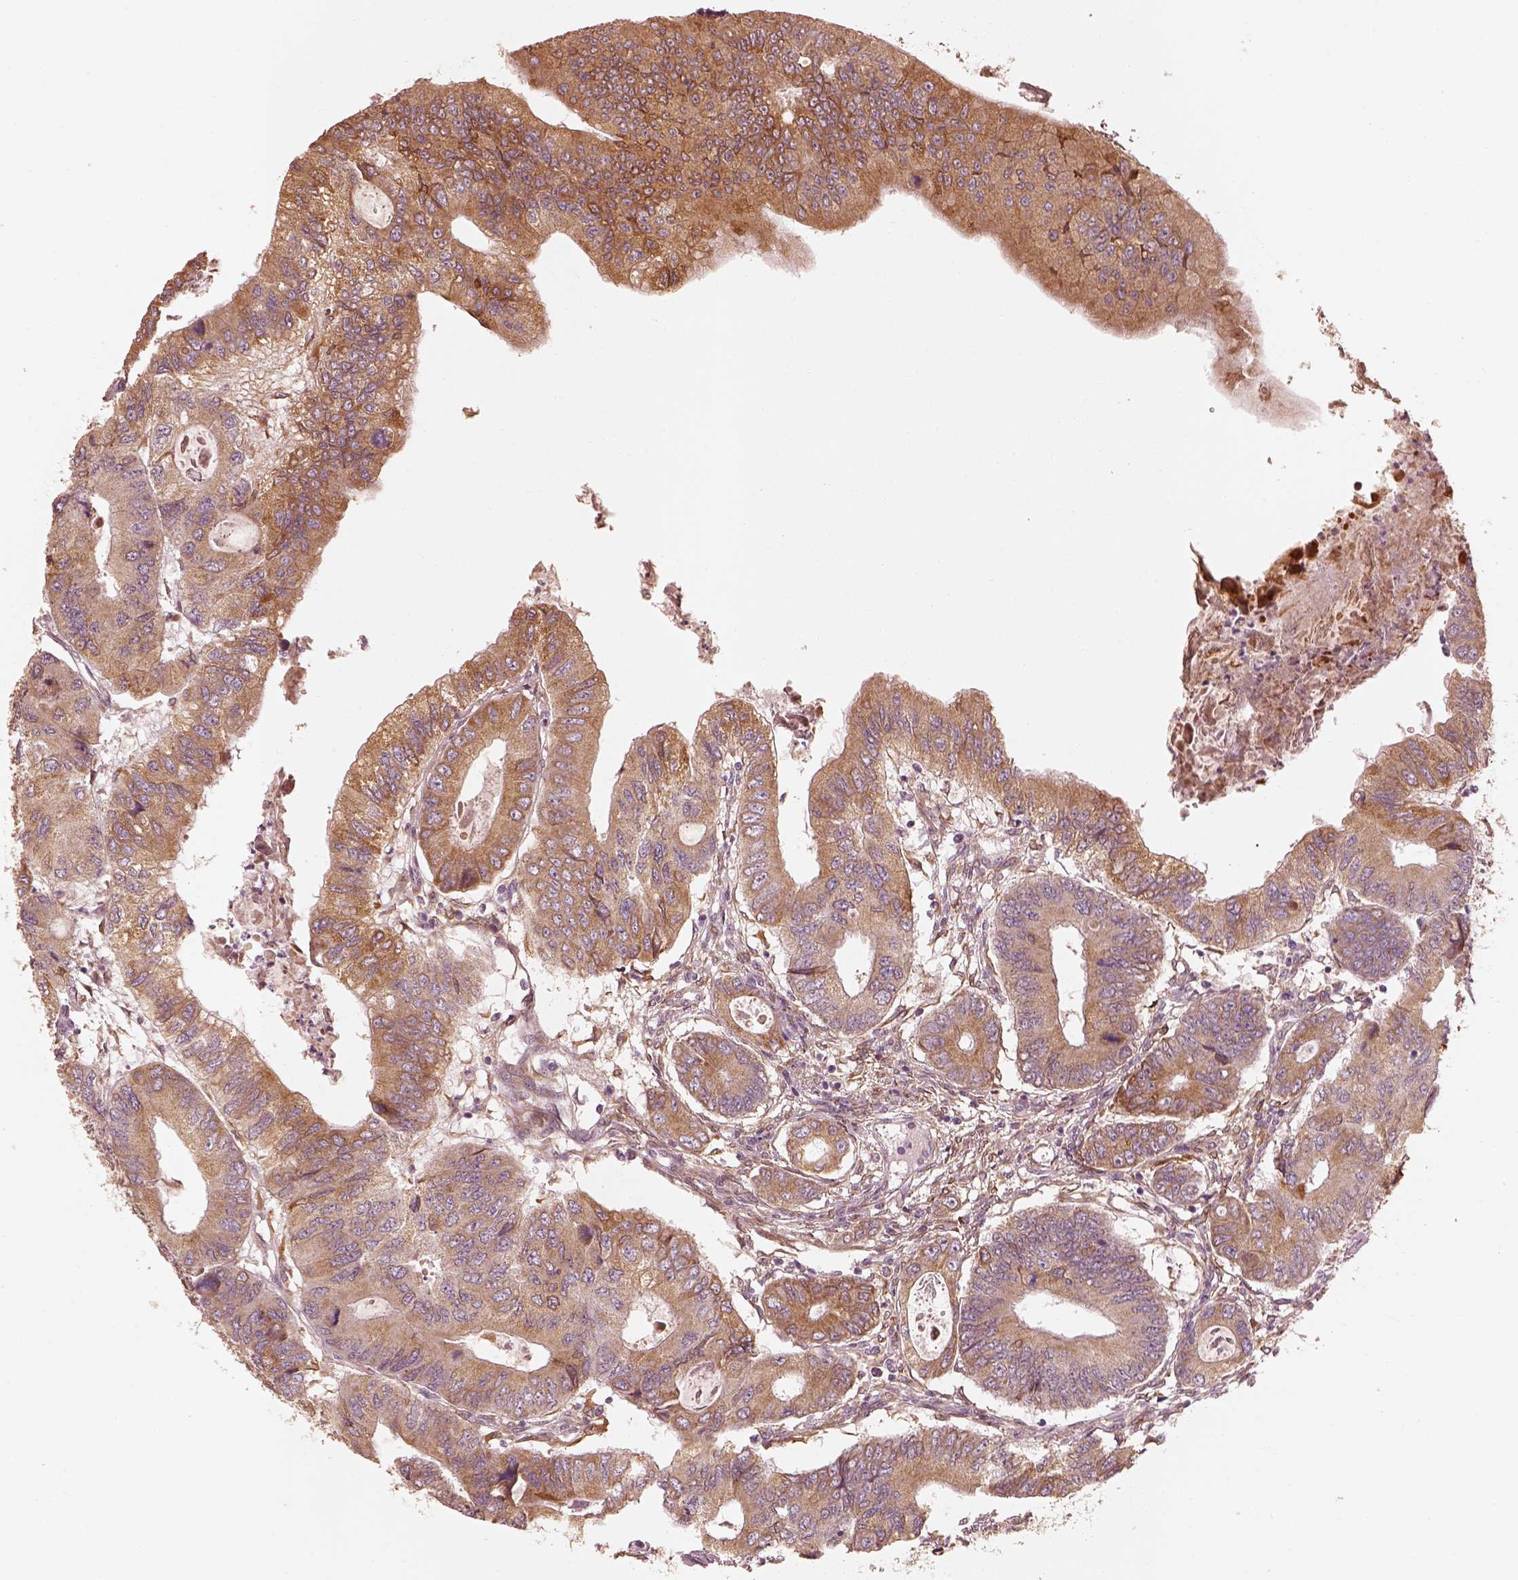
{"staining": {"intensity": "strong", "quantity": "<25%", "location": "cytoplasmic/membranous"}, "tissue": "colorectal cancer", "cell_type": "Tumor cells", "image_type": "cancer", "snomed": [{"axis": "morphology", "description": "Adenocarcinoma, NOS"}, {"axis": "topography", "description": "Colon"}], "caption": "This is a micrograph of immunohistochemistry (IHC) staining of colorectal cancer (adenocarcinoma), which shows strong staining in the cytoplasmic/membranous of tumor cells.", "gene": "WLS", "patient": {"sex": "male", "age": 53}}